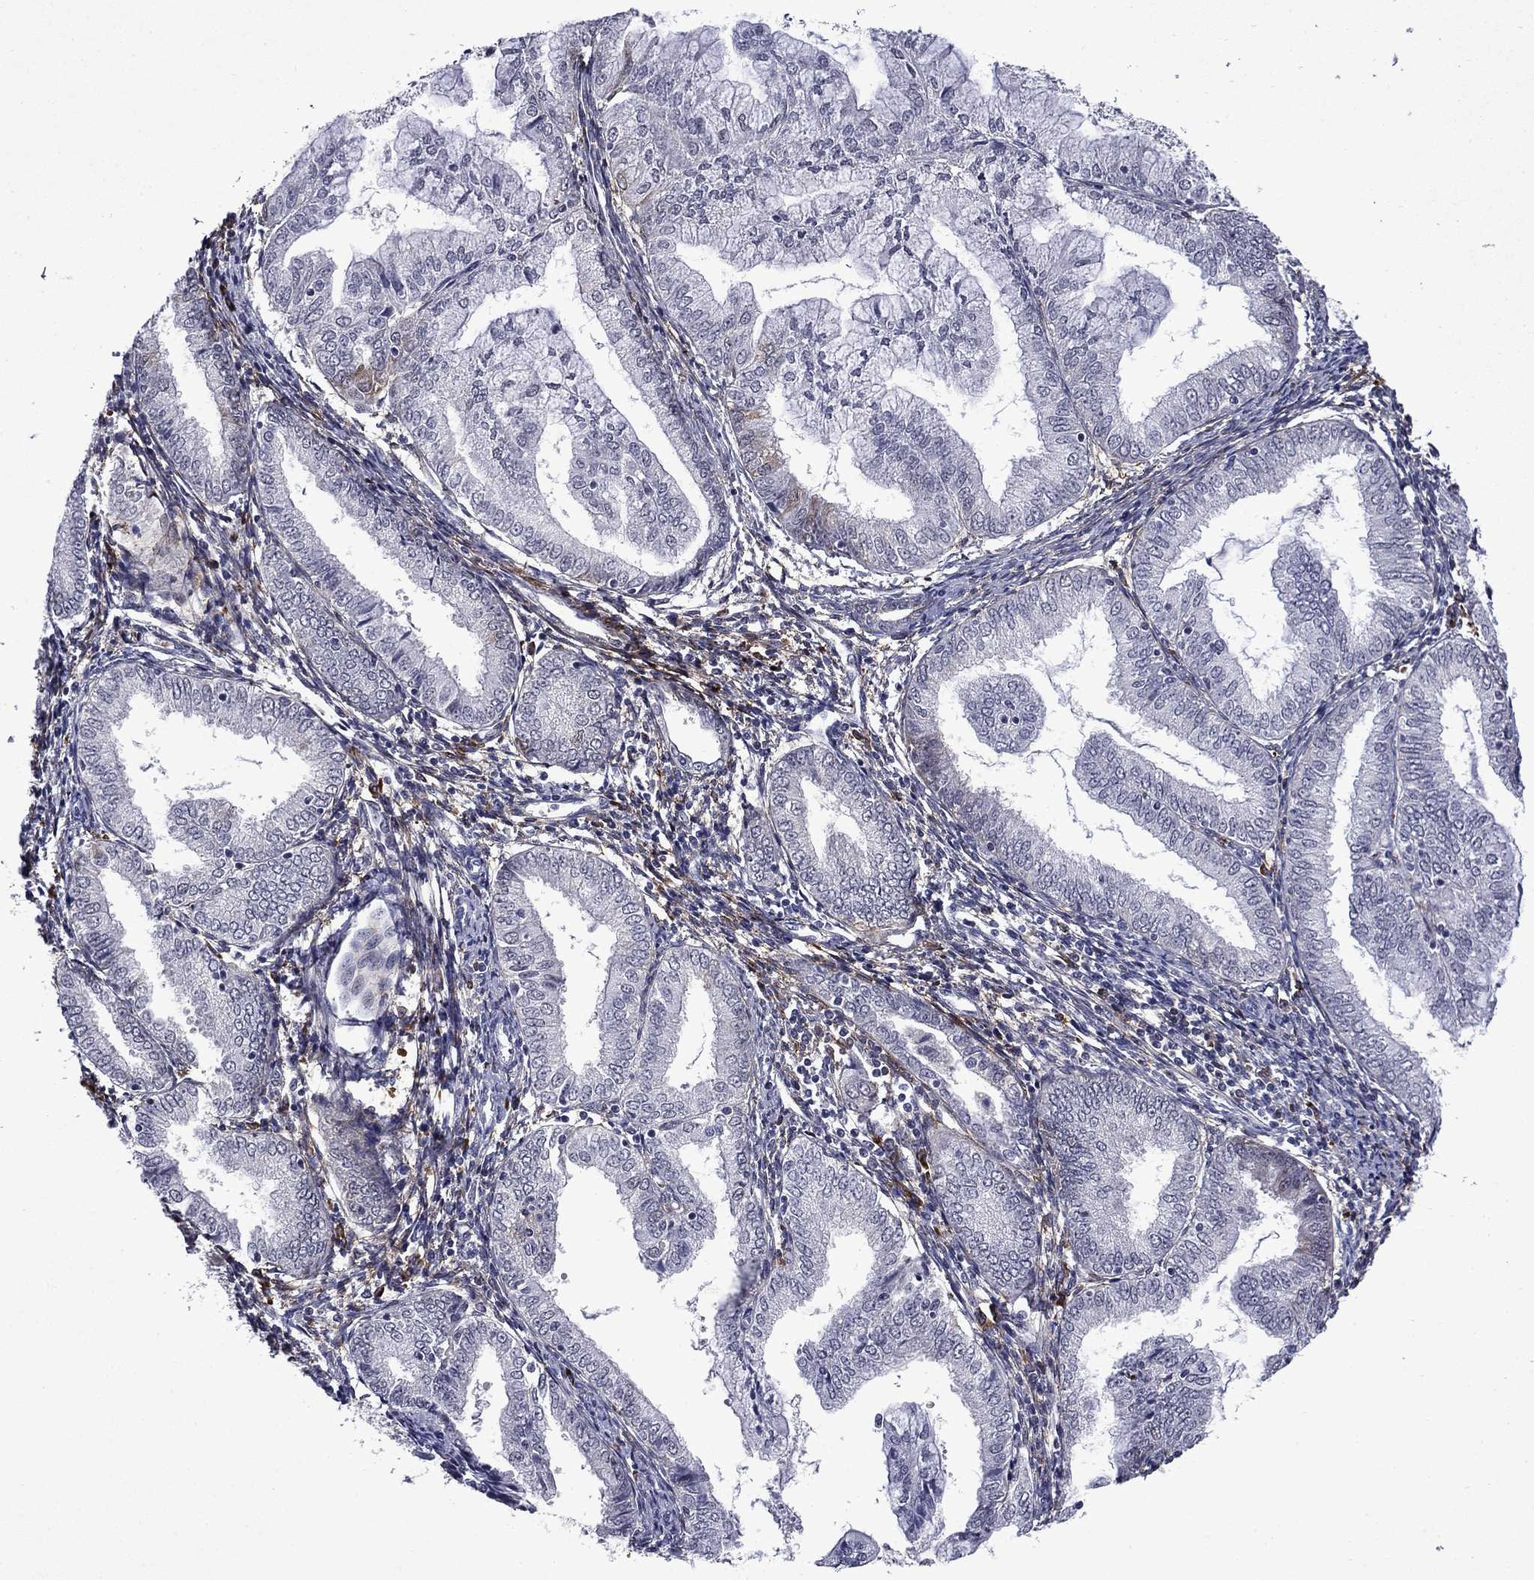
{"staining": {"intensity": "negative", "quantity": "none", "location": "none"}, "tissue": "endometrial cancer", "cell_type": "Tumor cells", "image_type": "cancer", "snomed": [{"axis": "morphology", "description": "Adenocarcinoma, NOS"}, {"axis": "topography", "description": "Endometrium"}], "caption": "Image shows no protein staining in tumor cells of endometrial cancer tissue. (DAB (3,3'-diaminobenzidine) IHC visualized using brightfield microscopy, high magnification).", "gene": "ECM1", "patient": {"sex": "female", "age": 56}}